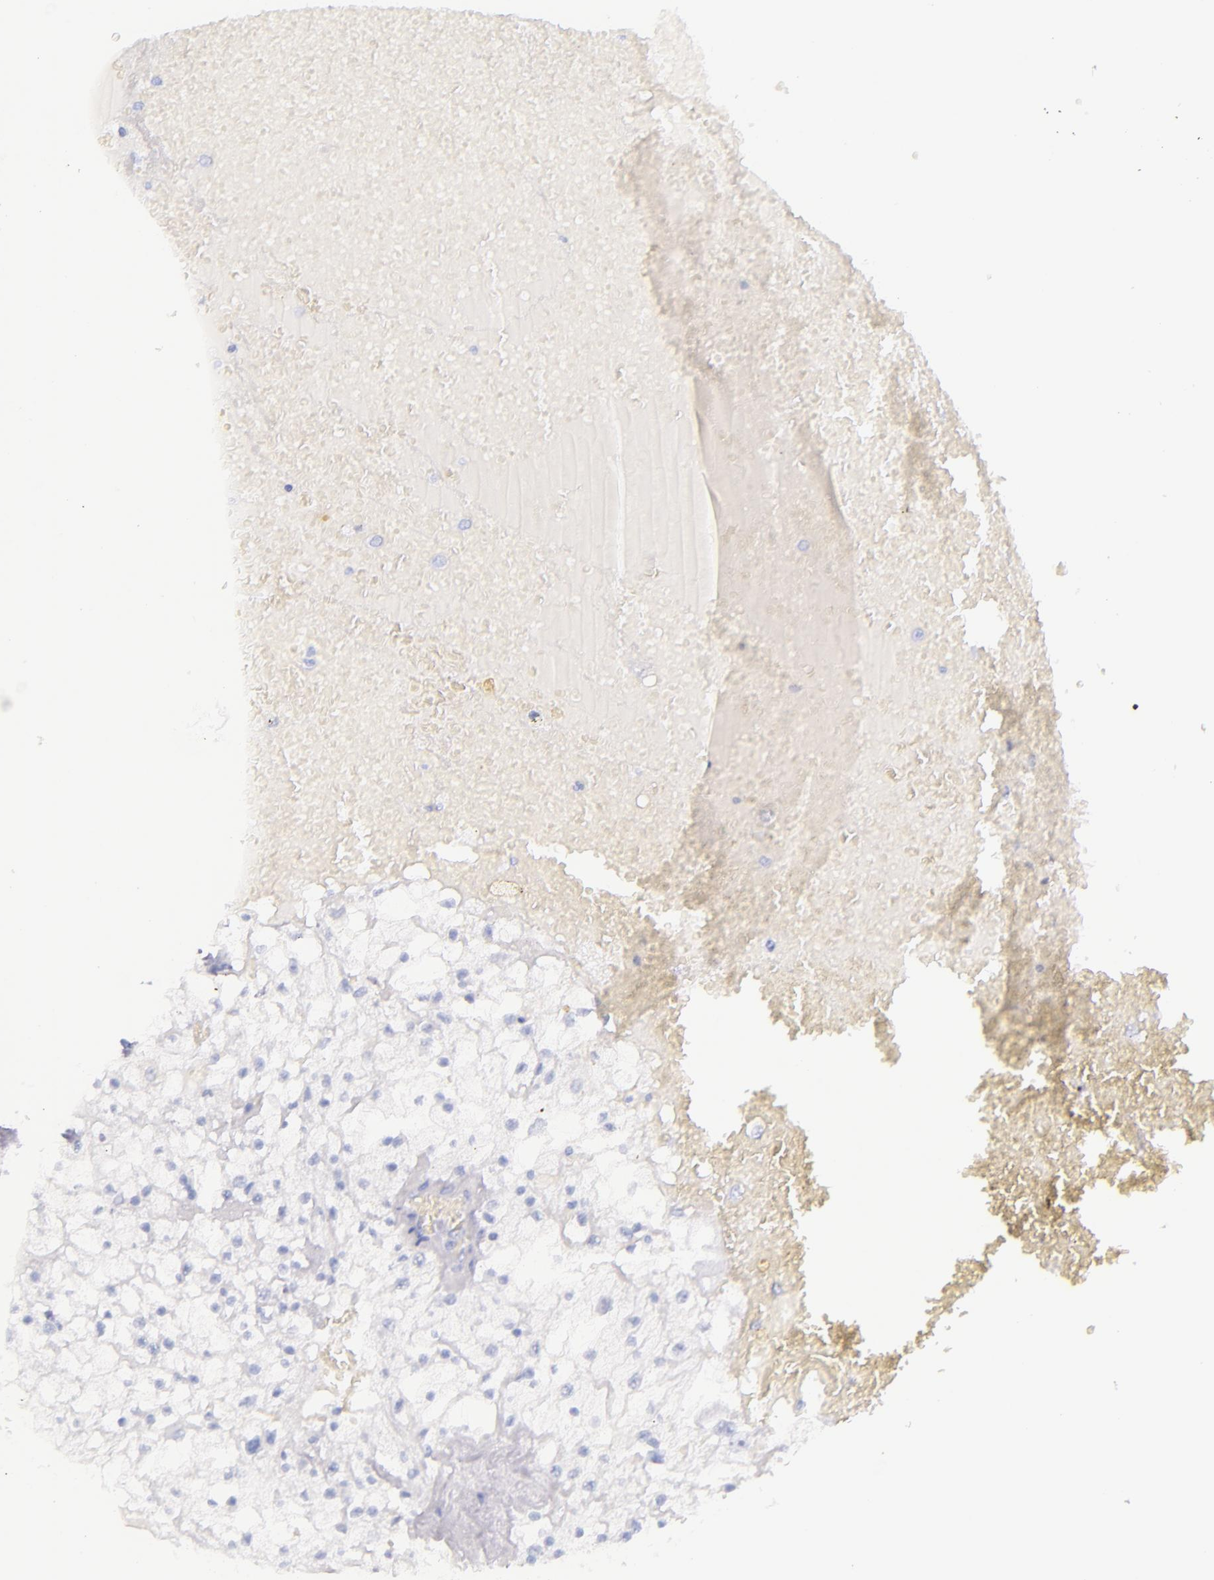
{"staining": {"intensity": "negative", "quantity": "none", "location": "none"}, "tissue": "renal cancer", "cell_type": "Tumor cells", "image_type": "cancer", "snomed": [{"axis": "morphology", "description": "Adenocarcinoma, NOS"}, {"axis": "topography", "description": "Kidney"}], "caption": "The micrograph reveals no staining of tumor cells in renal cancer (adenocarcinoma).", "gene": "SFTPB", "patient": {"sex": "male", "age": 61}}